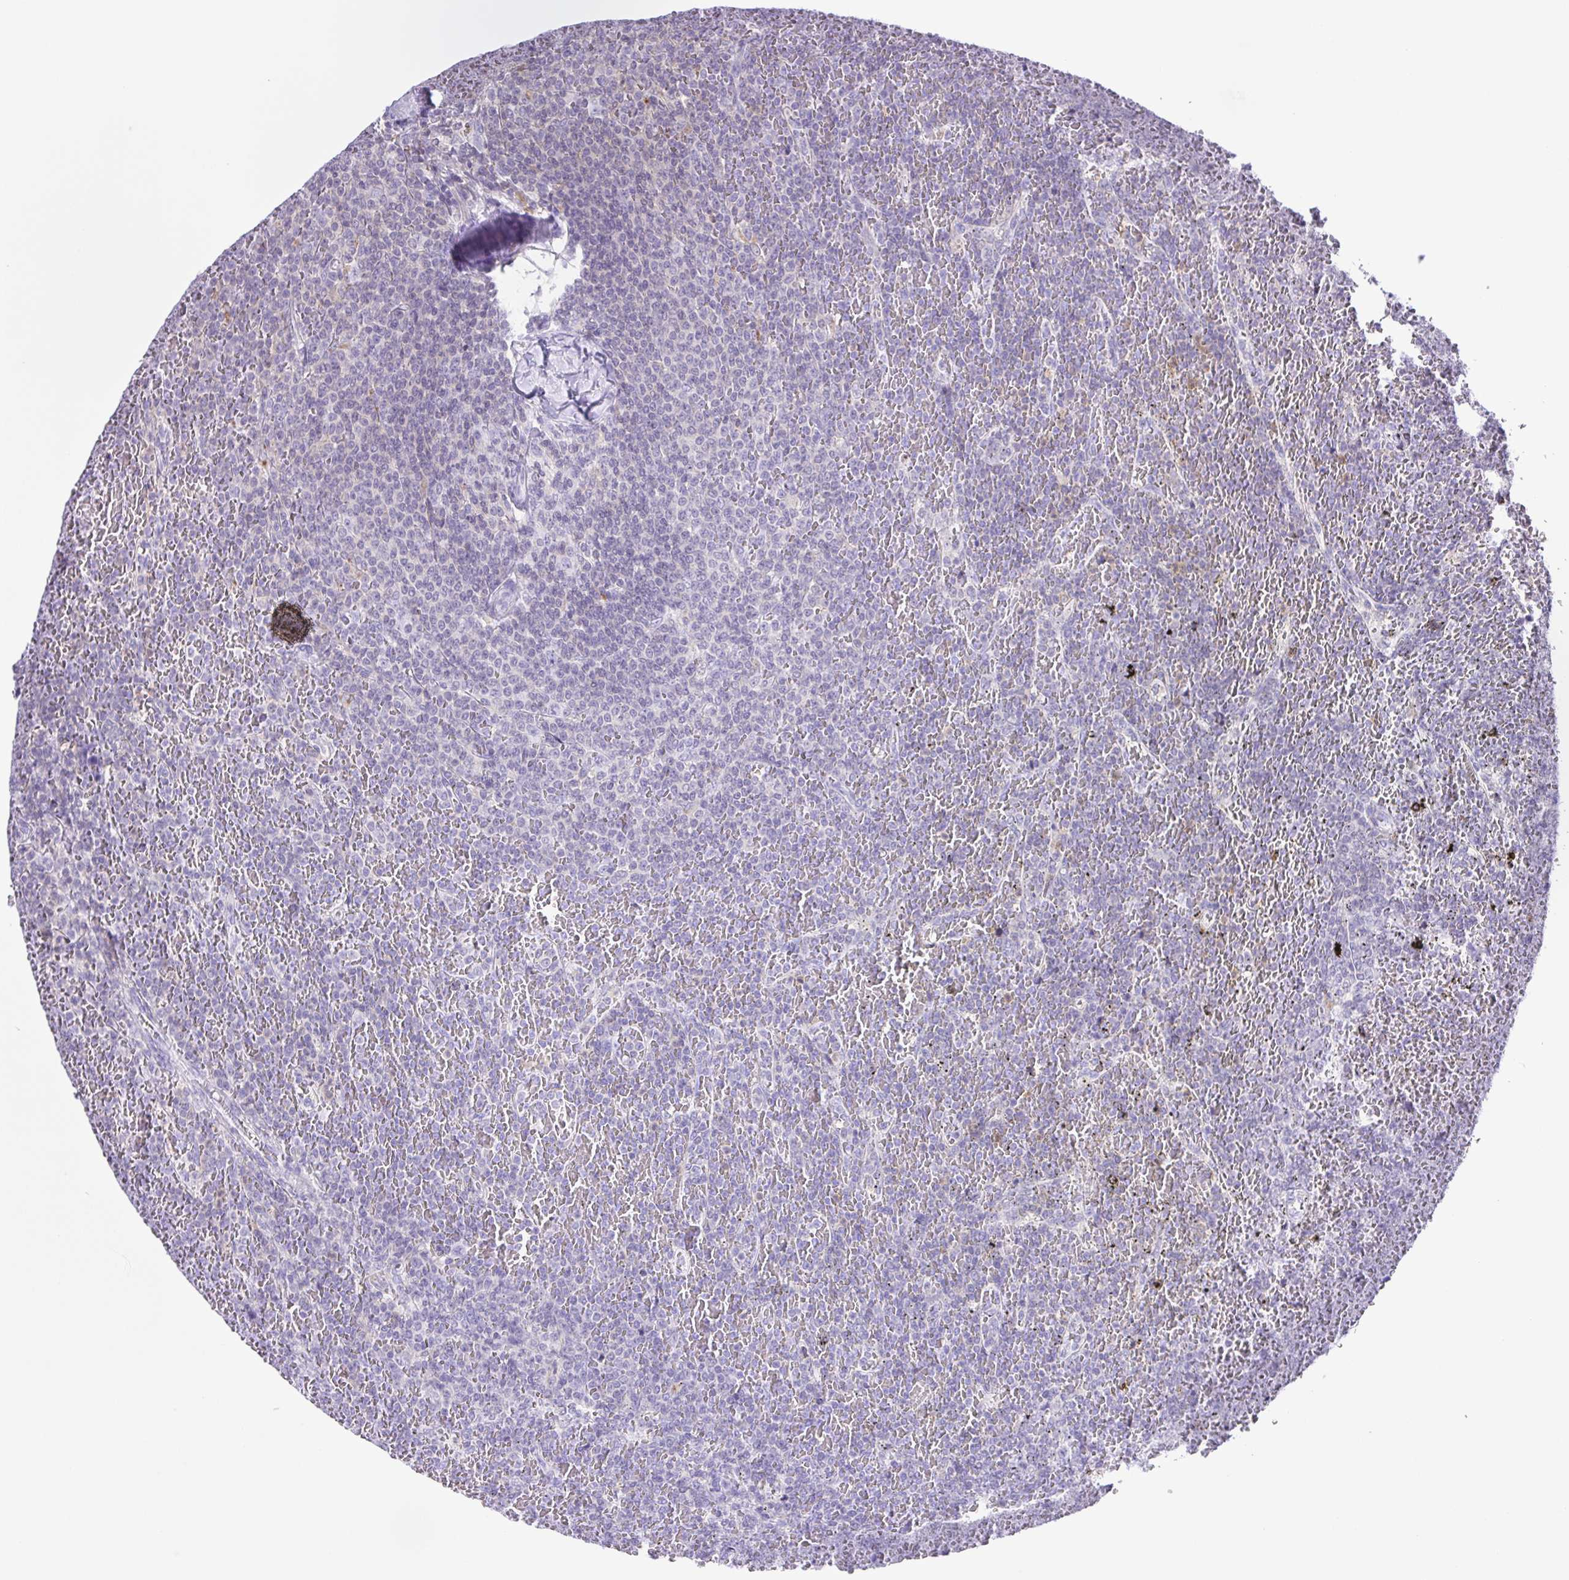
{"staining": {"intensity": "negative", "quantity": "none", "location": "none"}, "tissue": "lymphoma", "cell_type": "Tumor cells", "image_type": "cancer", "snomed": [{"axis": "morphology", "description": "Malignant lymphoma, non-Hodgkin's type, Low grade"}, {"axis": "topography", "description": "Spleen"}], "caption": "IHC of human low-grade malignant lymphoma, non-Hodgkin's type exhibits no staining in tumor cells.", "gene": "SYNPR", "patient": {"sex": "female", "age": 77}}